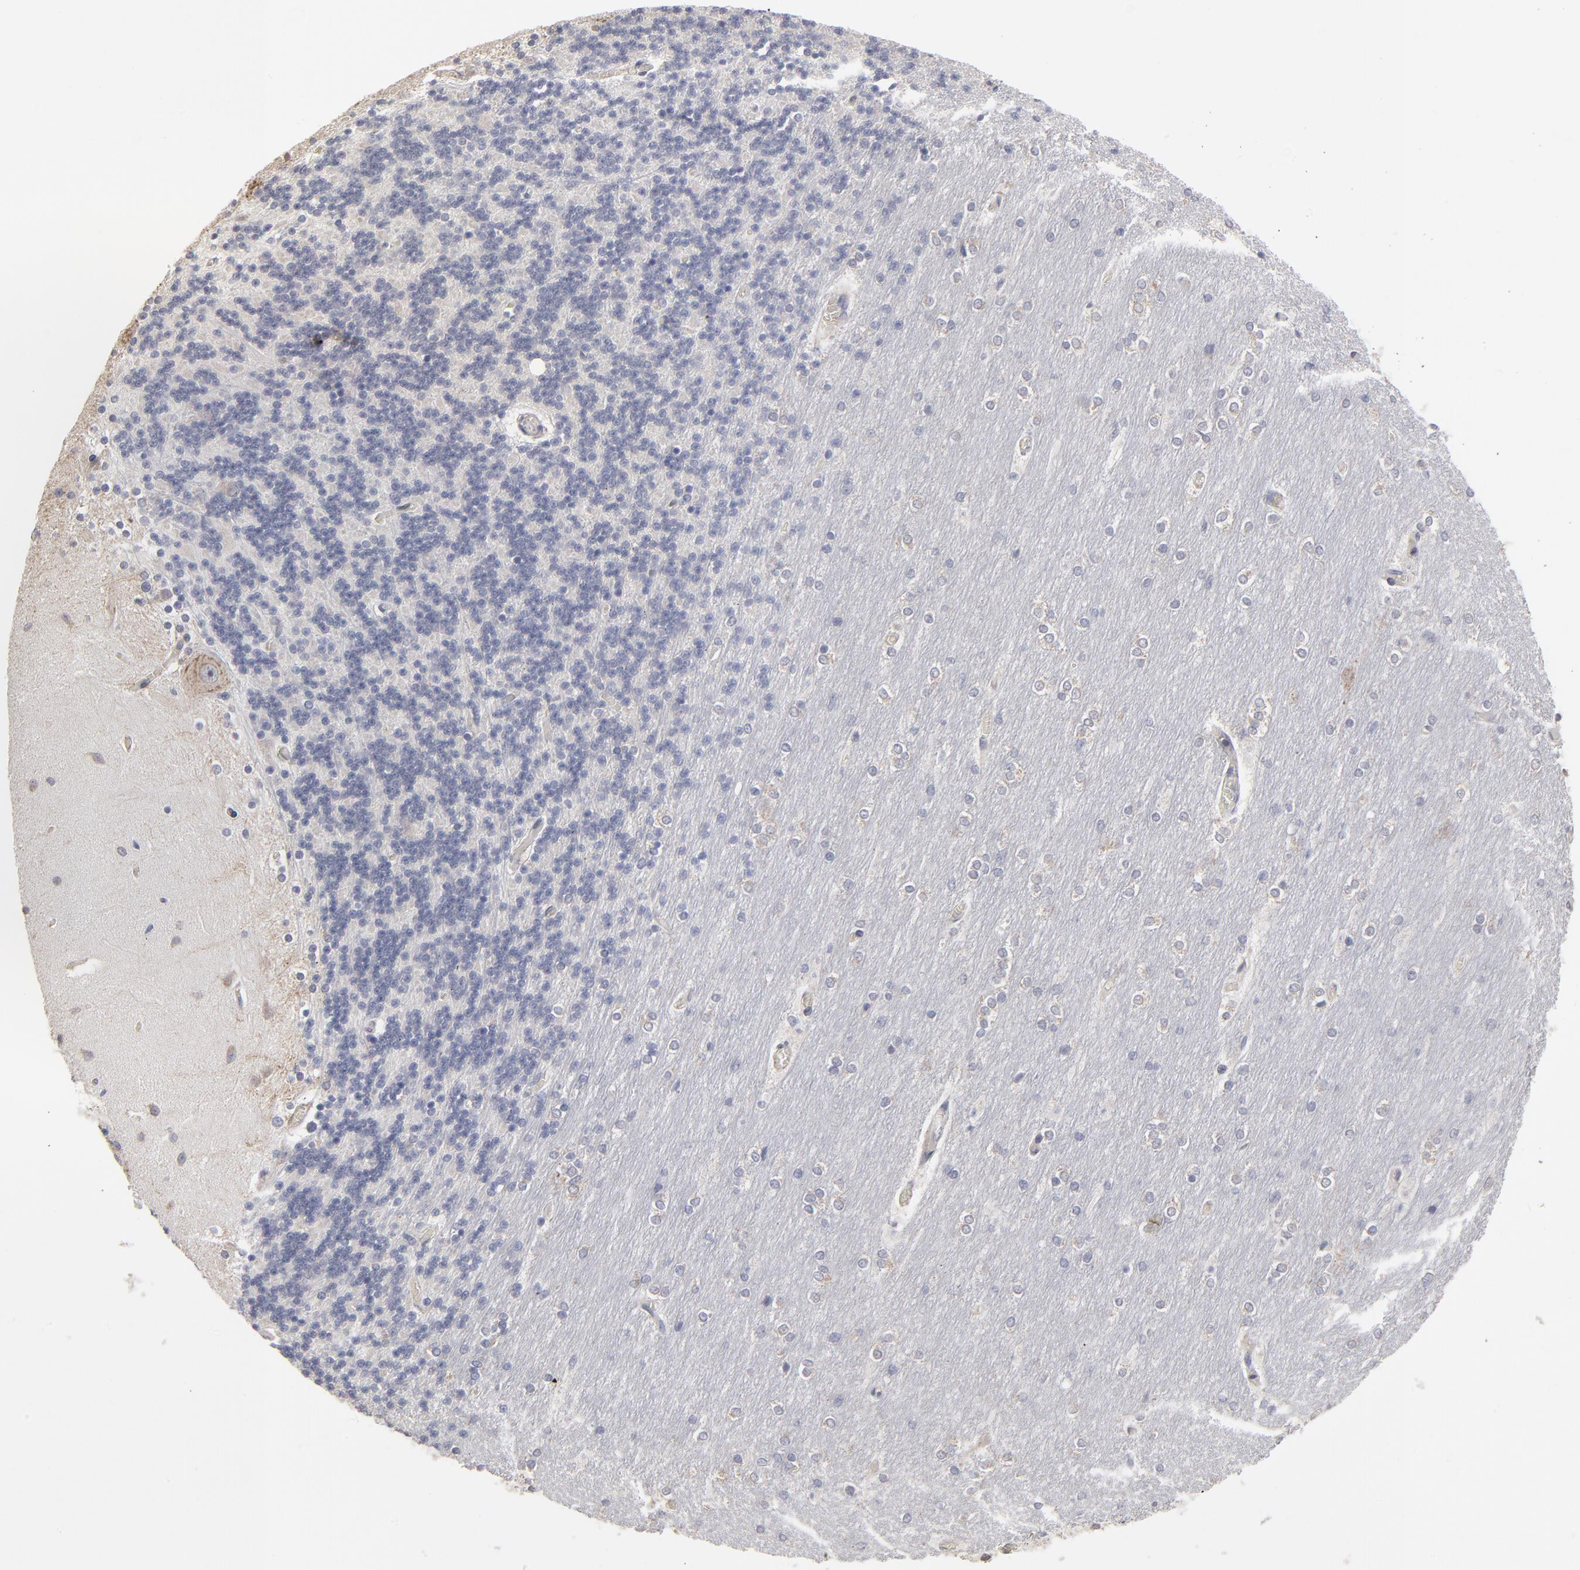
{"staining": {"intensity": "negative", "quantity": "none", "location": "none"}, "tissue": "cerebellum", "cell_type": "Cells in granular layer", "image_type": "normal", "snomed": [{"axis": "morphology", "description": "Normal tissue, NOS"}, {"axis": "topography", "description": "Cerebellum"}], "caption": "Immunohistochemistry photomicrograph of benign cerebellum: human cerebellum stained with DAB (3,3'-diaminobenzidine) exhibits no significant protein staining in cells in granular layer.", "gene": "MAGEA10", "patient": {"sex": "female", "age": 54}}